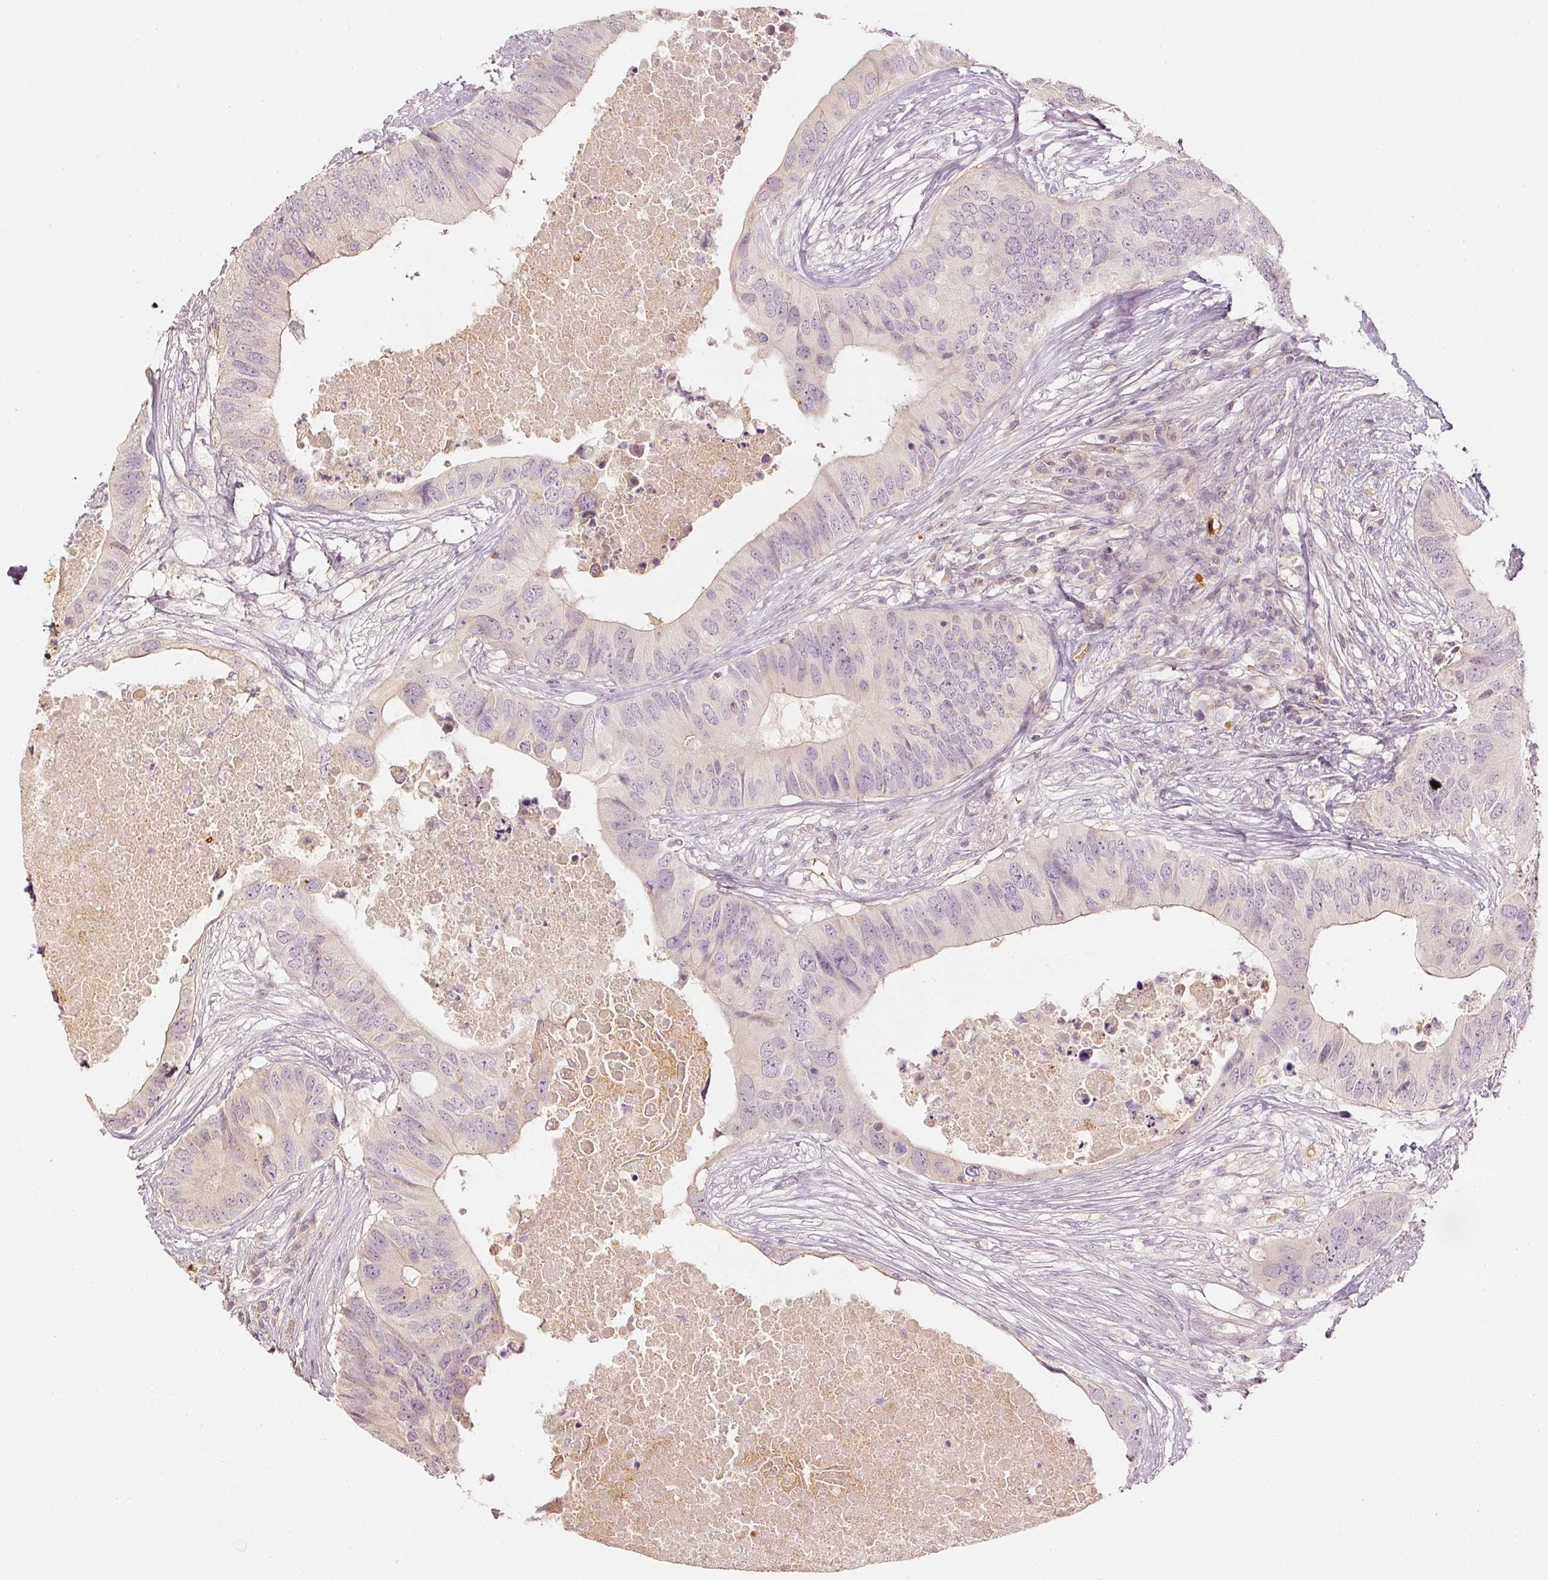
{"staining": {"intensity": "negative", "quantity": "none", "location": "none"}, "tissue": "colorectal cancer", "cell_type": "Tumor cells", "image_type": "cancer", "snomed": [{"axis": "morphology", "description": "Adenocarcinoma, NOS"}, {"axis": "topography", "description": "Colon"}], "caption": "An image of human adenocarcinoma (colorectal) is negative for staining in tumor cells. (Brightfield microscopy of DAB IHC at high magnification).", "gene": "GZMA", "patient": {"sex": "male", "age": 71}}